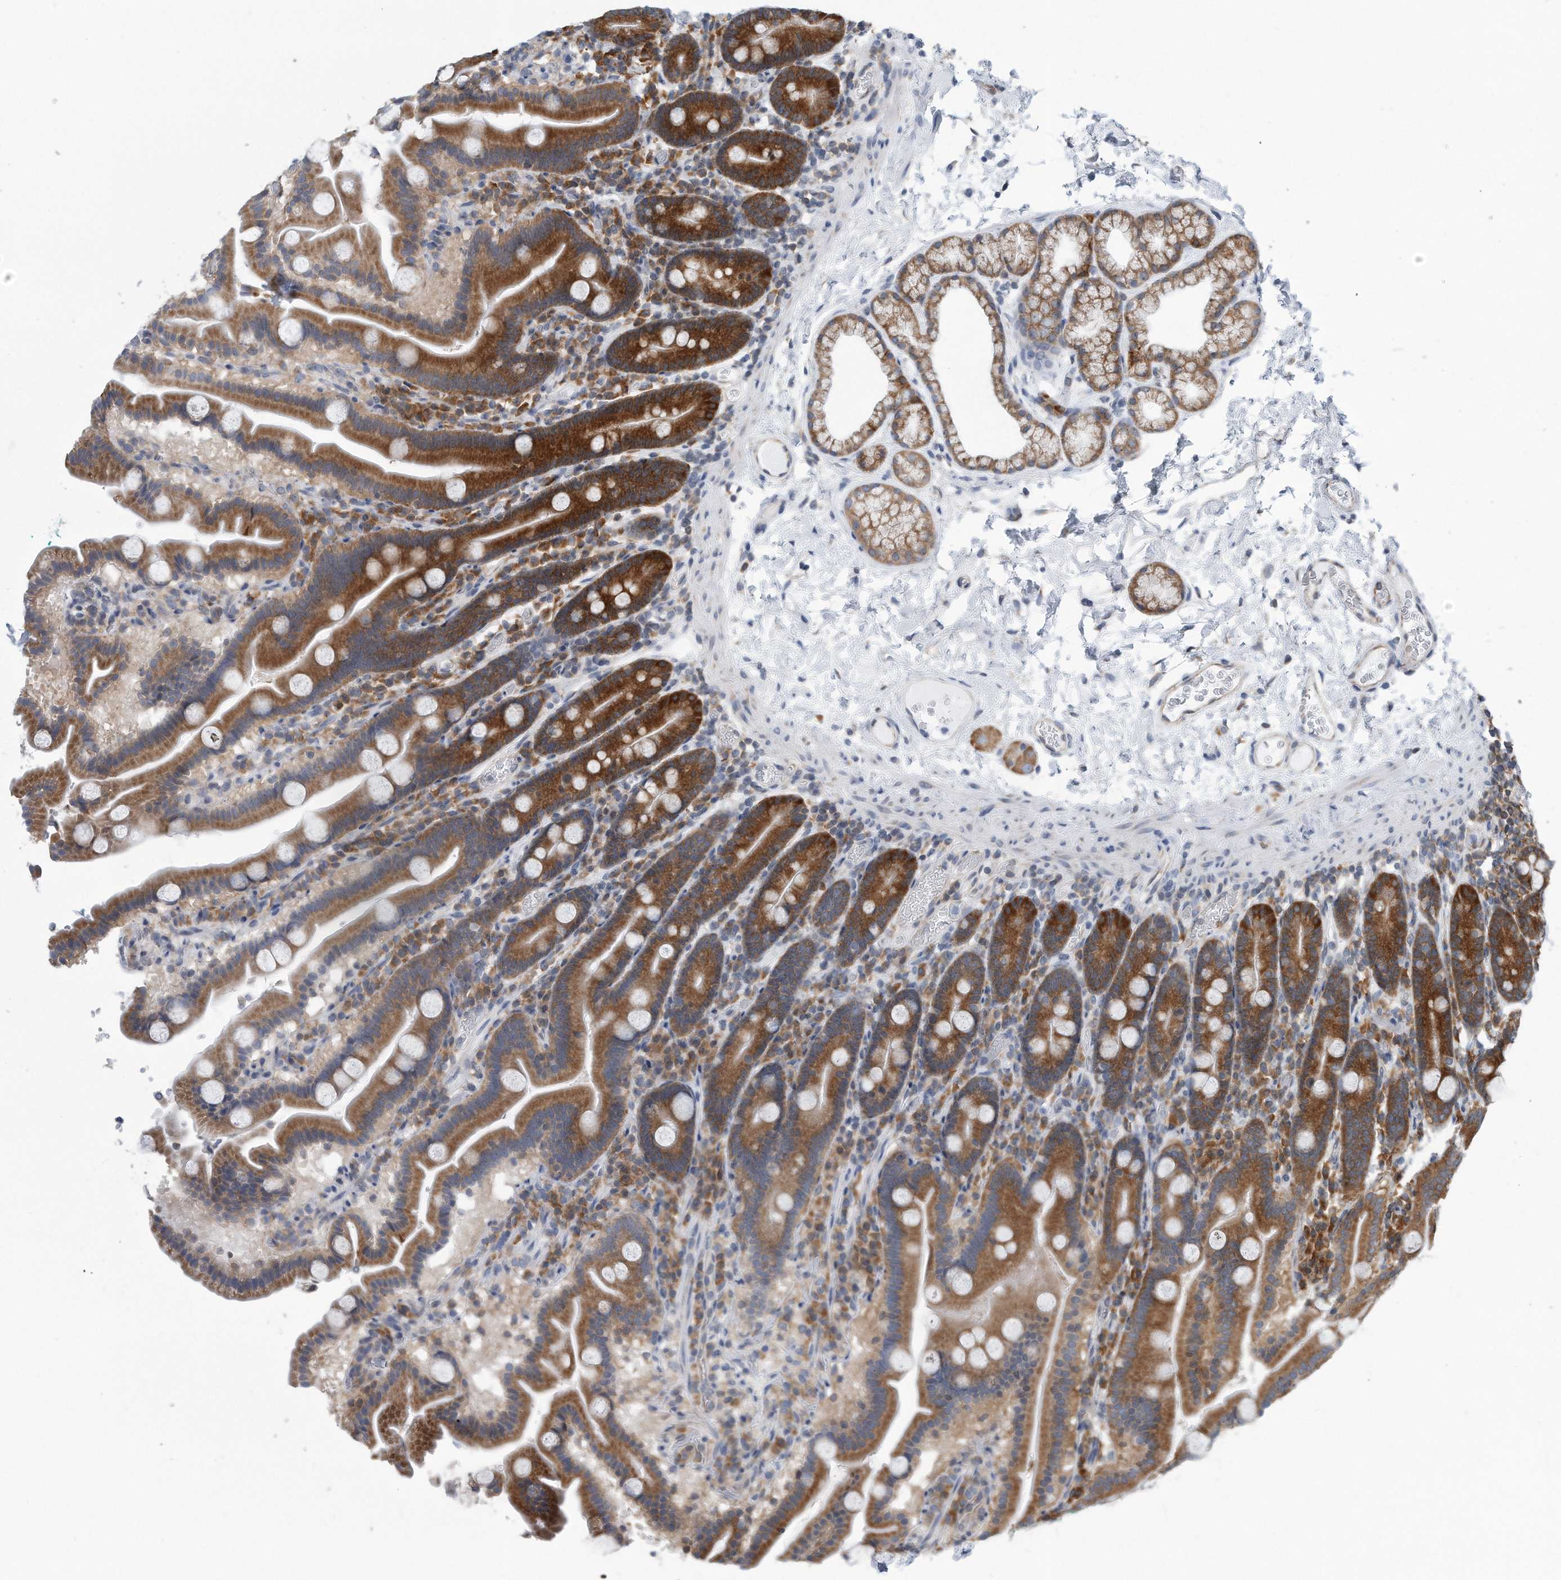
{"staining": {"intensity": "strong", "quantity": ">75%", "location": "cytoplasmic/membranous"}, "tissue": "duodenum", "cell_type": "Glandular cells", "image_type": "normal", "snomed": [{"axis": "morphology", "description": "Normal tissue, NOS"}, {"axis": "topography", "description": "Duodenum"}], "caption": "Brown immunohistochemical staining in normal duodenum reveals strong cytoplasmic/membranous staining in approximately >75% of glandular cells. Using DAB (brown) and hematoxylin (blue) stains, captured at high magnification using brightfield microscopy.", "gene": "RPL26L1", "patient": {"sex": "male", "age": 55}}